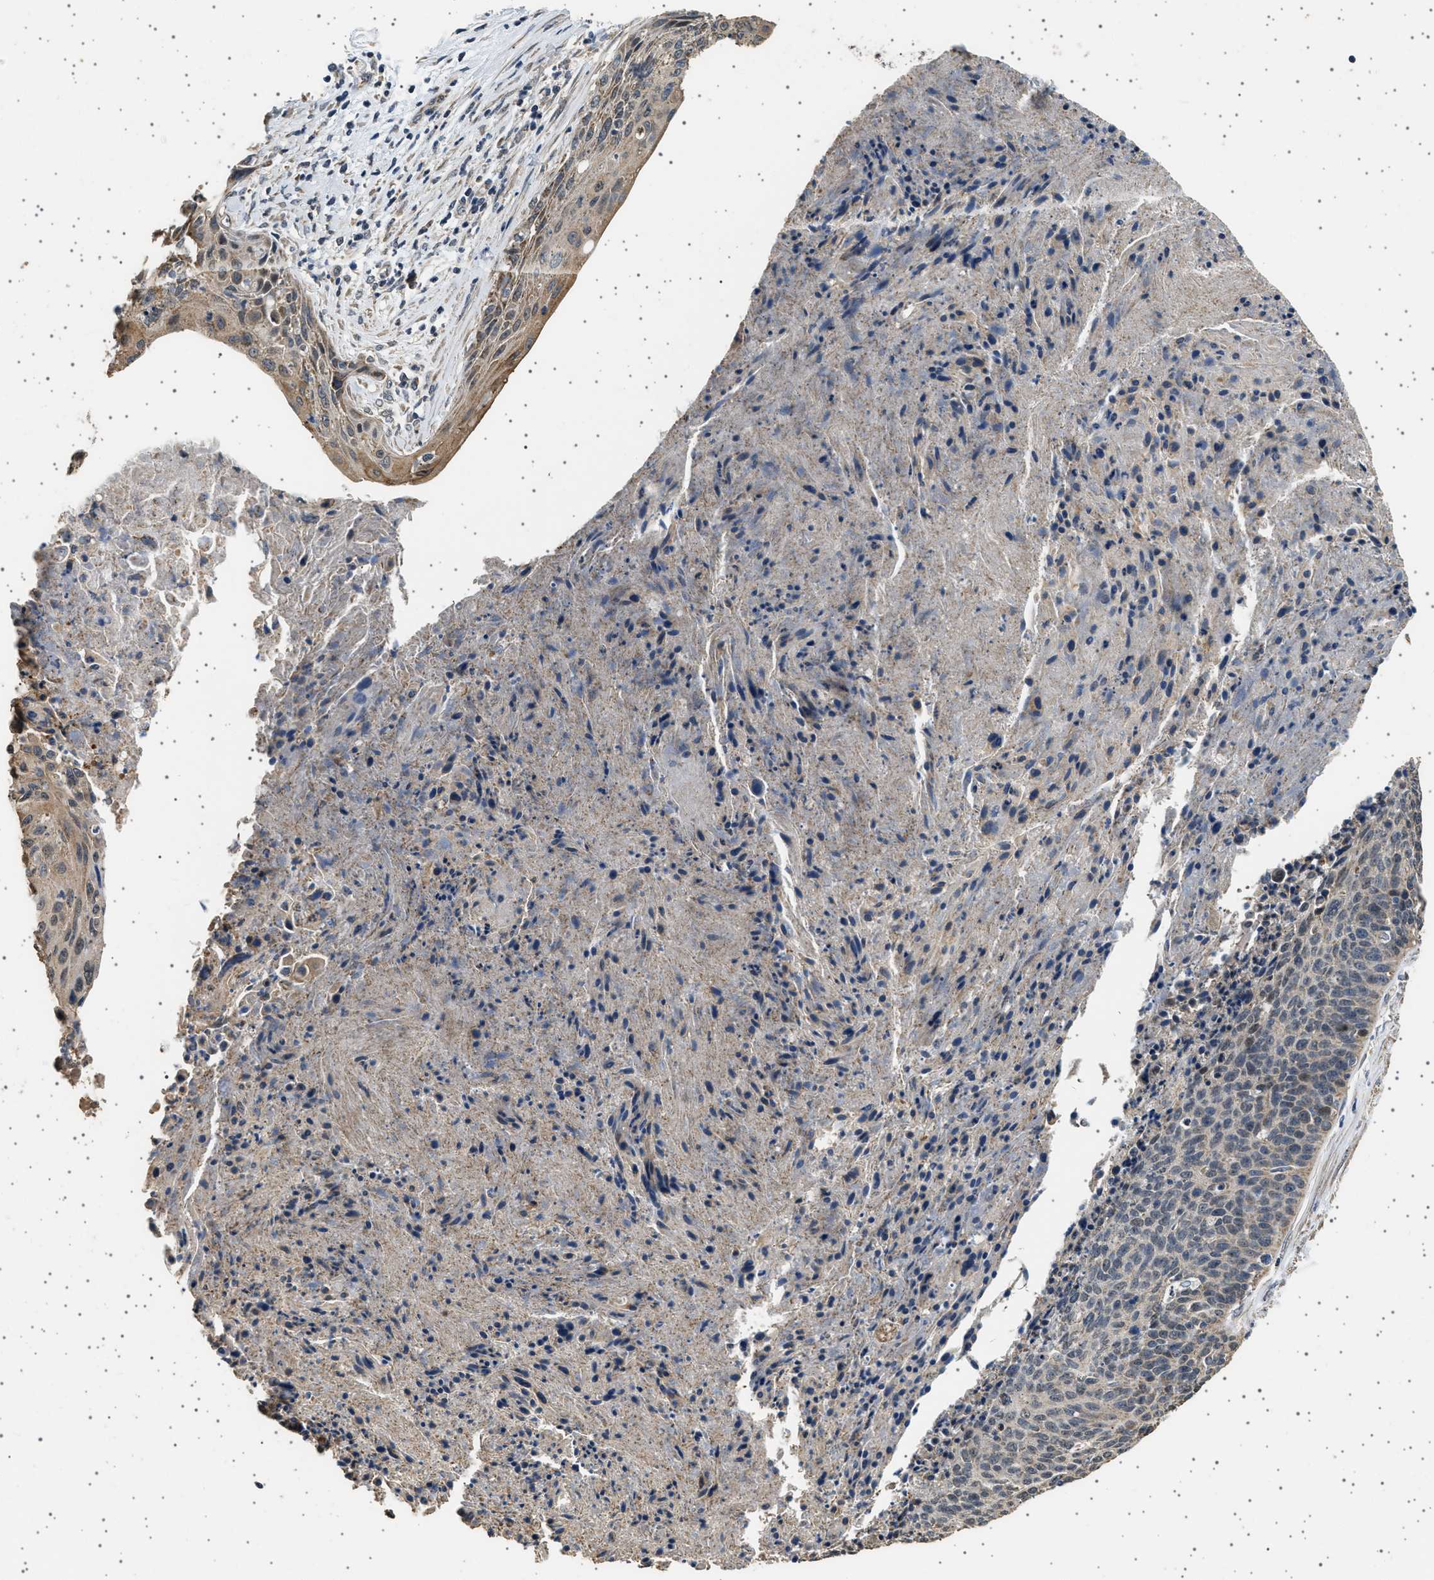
{"staining": {"intensity": "moderate", "quantity": "<25%", "location": "cytoplasmic/membranous"}, "tissue": "cervical cancer", "cell_type": "Tumor cells", "image_type": "cancer", "snomed": [{"axis": "morphology", "description": "Squamous cell carcinoma, NOS"}, {"axis": "topography", "description": "Cervix"}], "caption": "Immunohistochemical staining of human cervical cancer reveals low levels of moderate cytoplasmic/membranous protein positivity in approximately <25% of tumor cells. Using DAB (3,3'-diaminobenzidine) (brown) and hematoxylin (blue) stains, captured at high magnification using brightfield microscopy.", "gene": "KCNA4", "patient": {"sex": "female", "age": 55}}